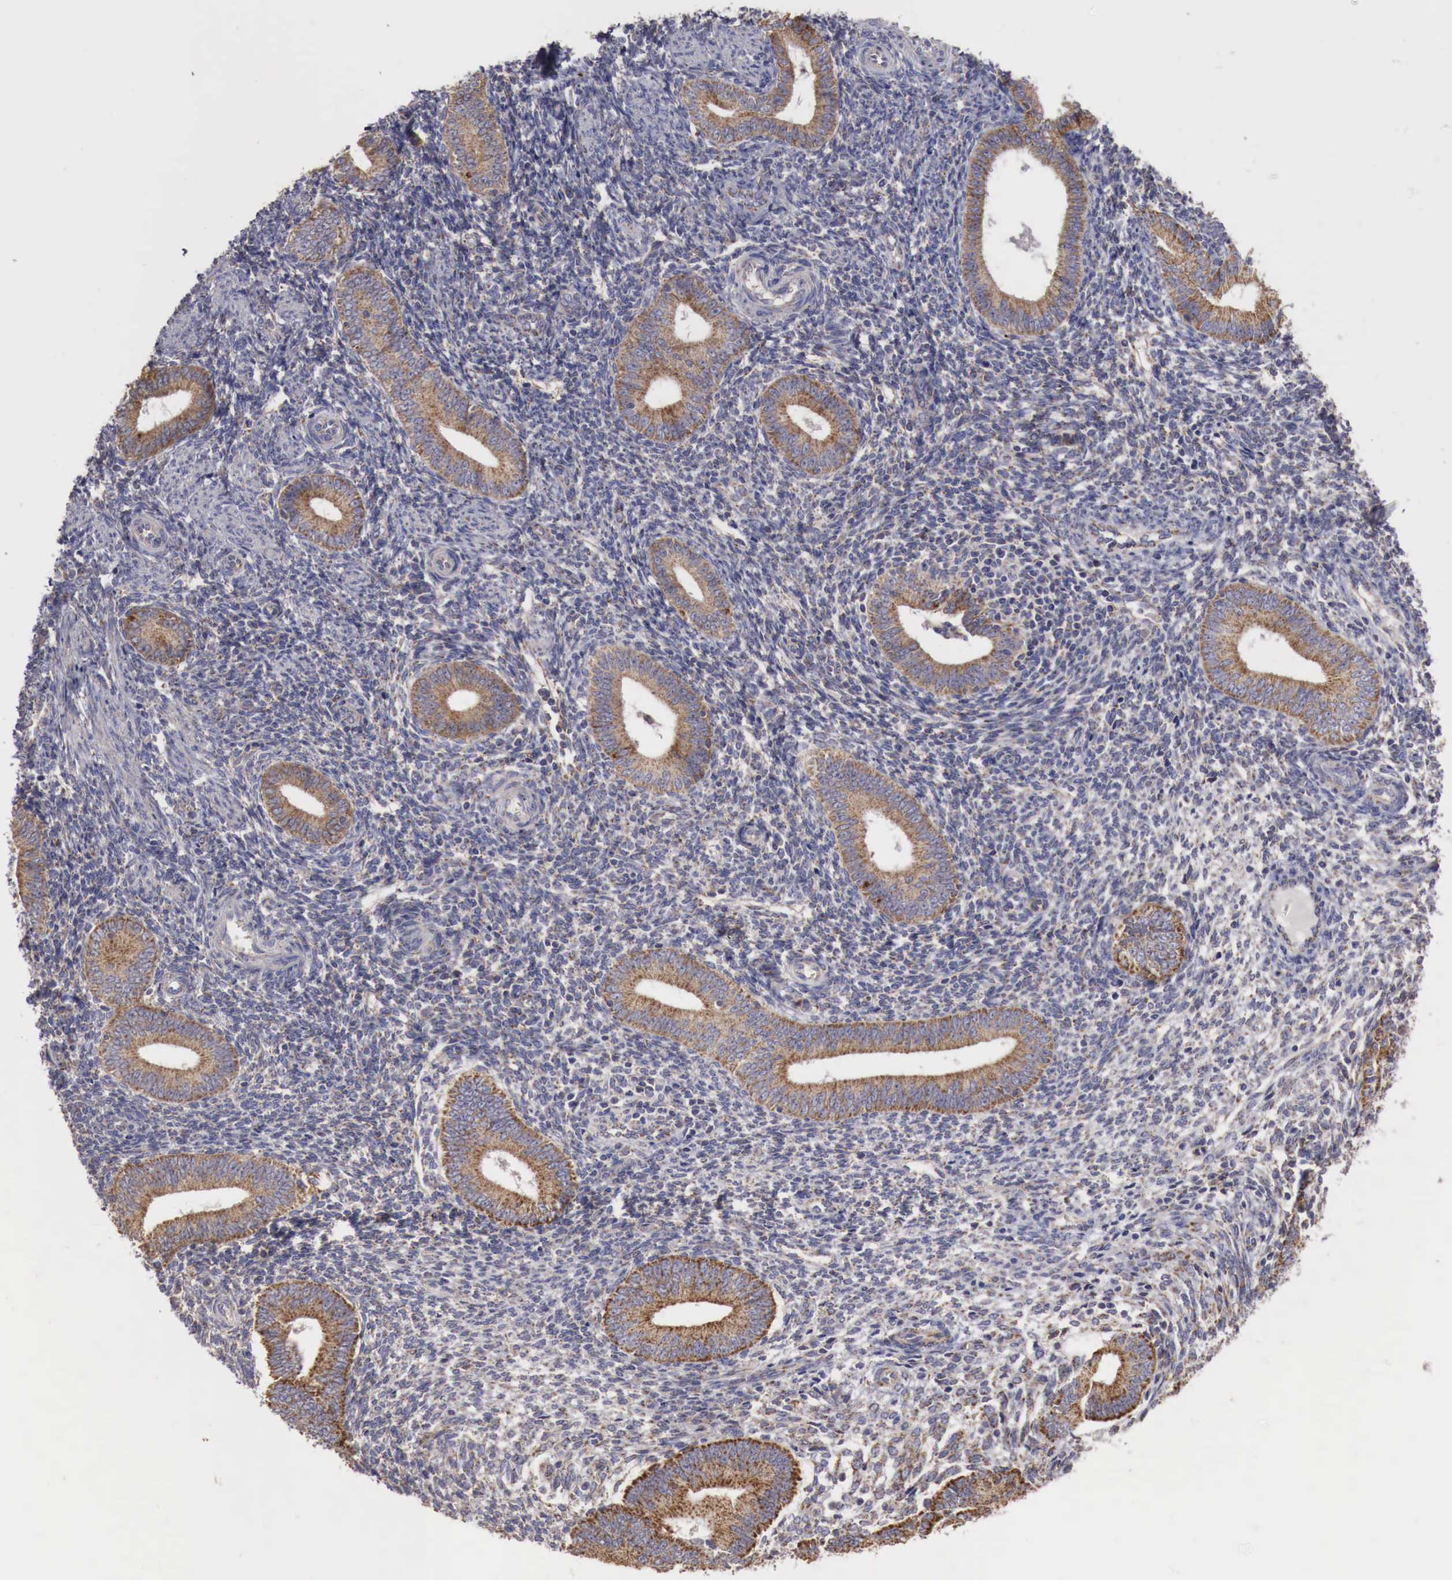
{"staining": {"intensity": "weak", "quantity": "25%-75%", "location": "cytoplasmic/membranous"}, "tissue": "endometrium", "cell_type": "Cells in endometrial stroma", "image_type": "normal", "snomed": [{"axis": "morphology", "description": "Normal tissue, NOS"}, {"axis": "topography", "description": "Endometrium"}], "caption": "About 25%-75% of cells in endometrial stroma in unremarkable endometrium show weak cytoplasmic/membranous protein positivity as visualized by brown immunohistochemical staining.", "gene": "XPNPEP3", "patient": {"sex": "female", "age": 35}}